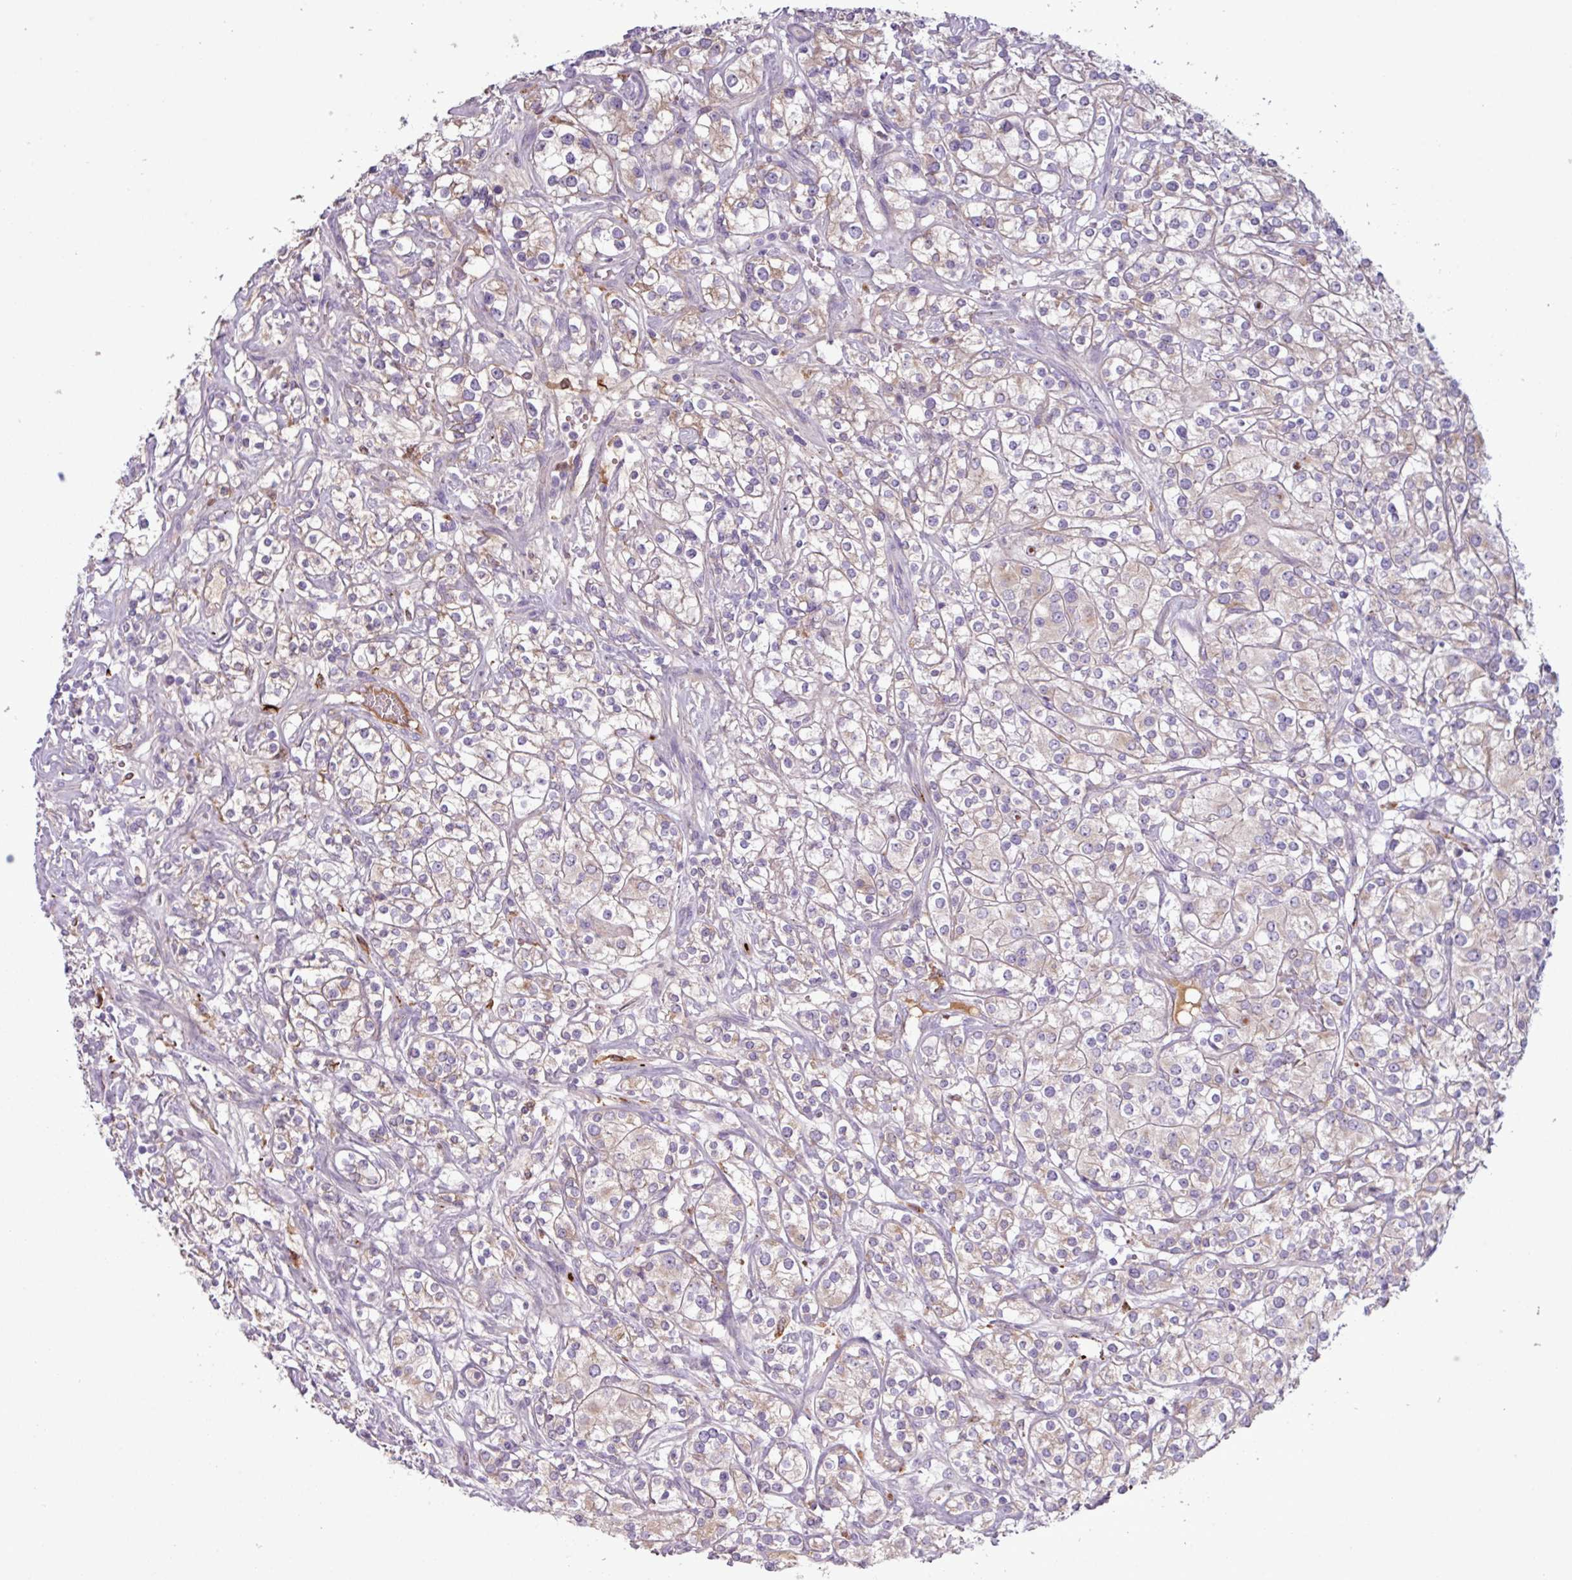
{"staining": {"intensity": "weak", "quantity": "<25%", "location": "cytoplasmic/membranous"}, "tissue": "renal cancer", "cell_type": "Tumor cells", "image_type": "cancer", "snomed": [{"axis": "morphology", "description": "Adenocarcinoma, NOS"}, {"axis": "topography", "description": "Kidney"}], "caption": "Micrograph shows no significant protein expression in tumor cells of renal cancer.", "gene": "C4B", "patient": {"sex": "male", "age": 77}}